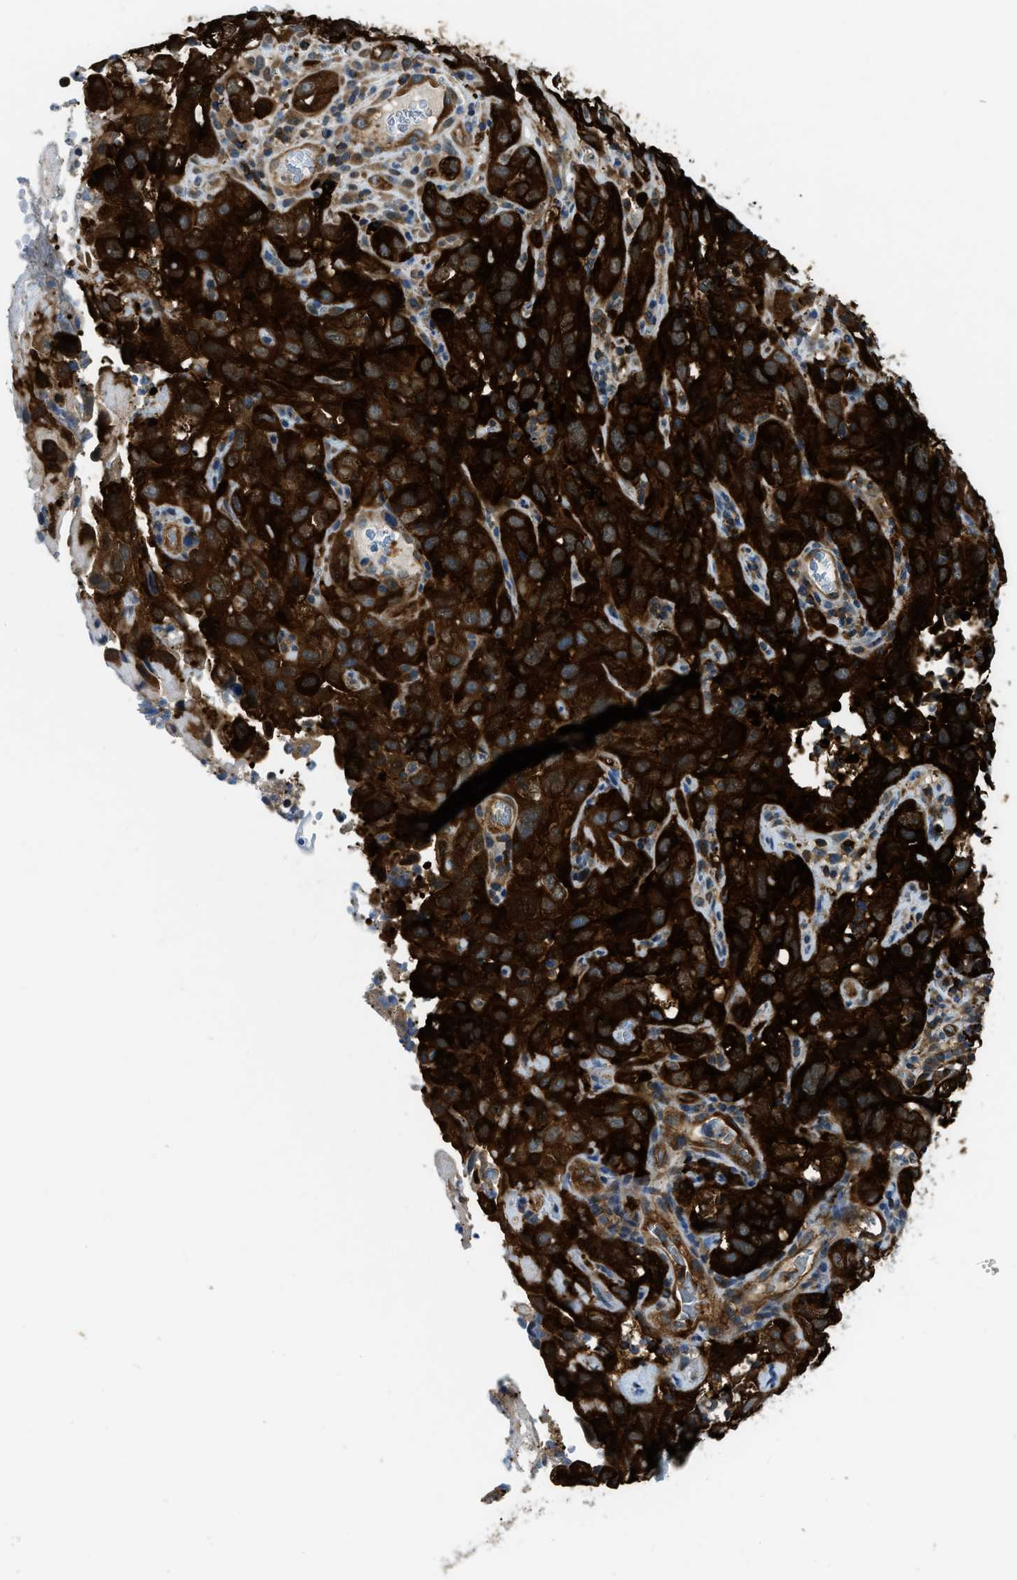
{"staining": {"intensity": "strong", "quantity": ">75%", "location": "cytoplasmic/membranous"}, "tissue": "cervical cancer", "cell_type": "Tumor cells", "image_type": "cancer", "snomed": [{"axis": "morphology", "description": "Squamous cell carcinoma, NOS"}, {"axis": "topography", "description": "Cervix"}], "caption": "Immunohistochemical staining of cervical cancer (squamous cell carcinoma) demonstrates strong cytoplasmic/membranous protein positivity in about >75% of tumor cells.", "gene": "PFKP", "patient": {"sex": "female", "age": 32}}